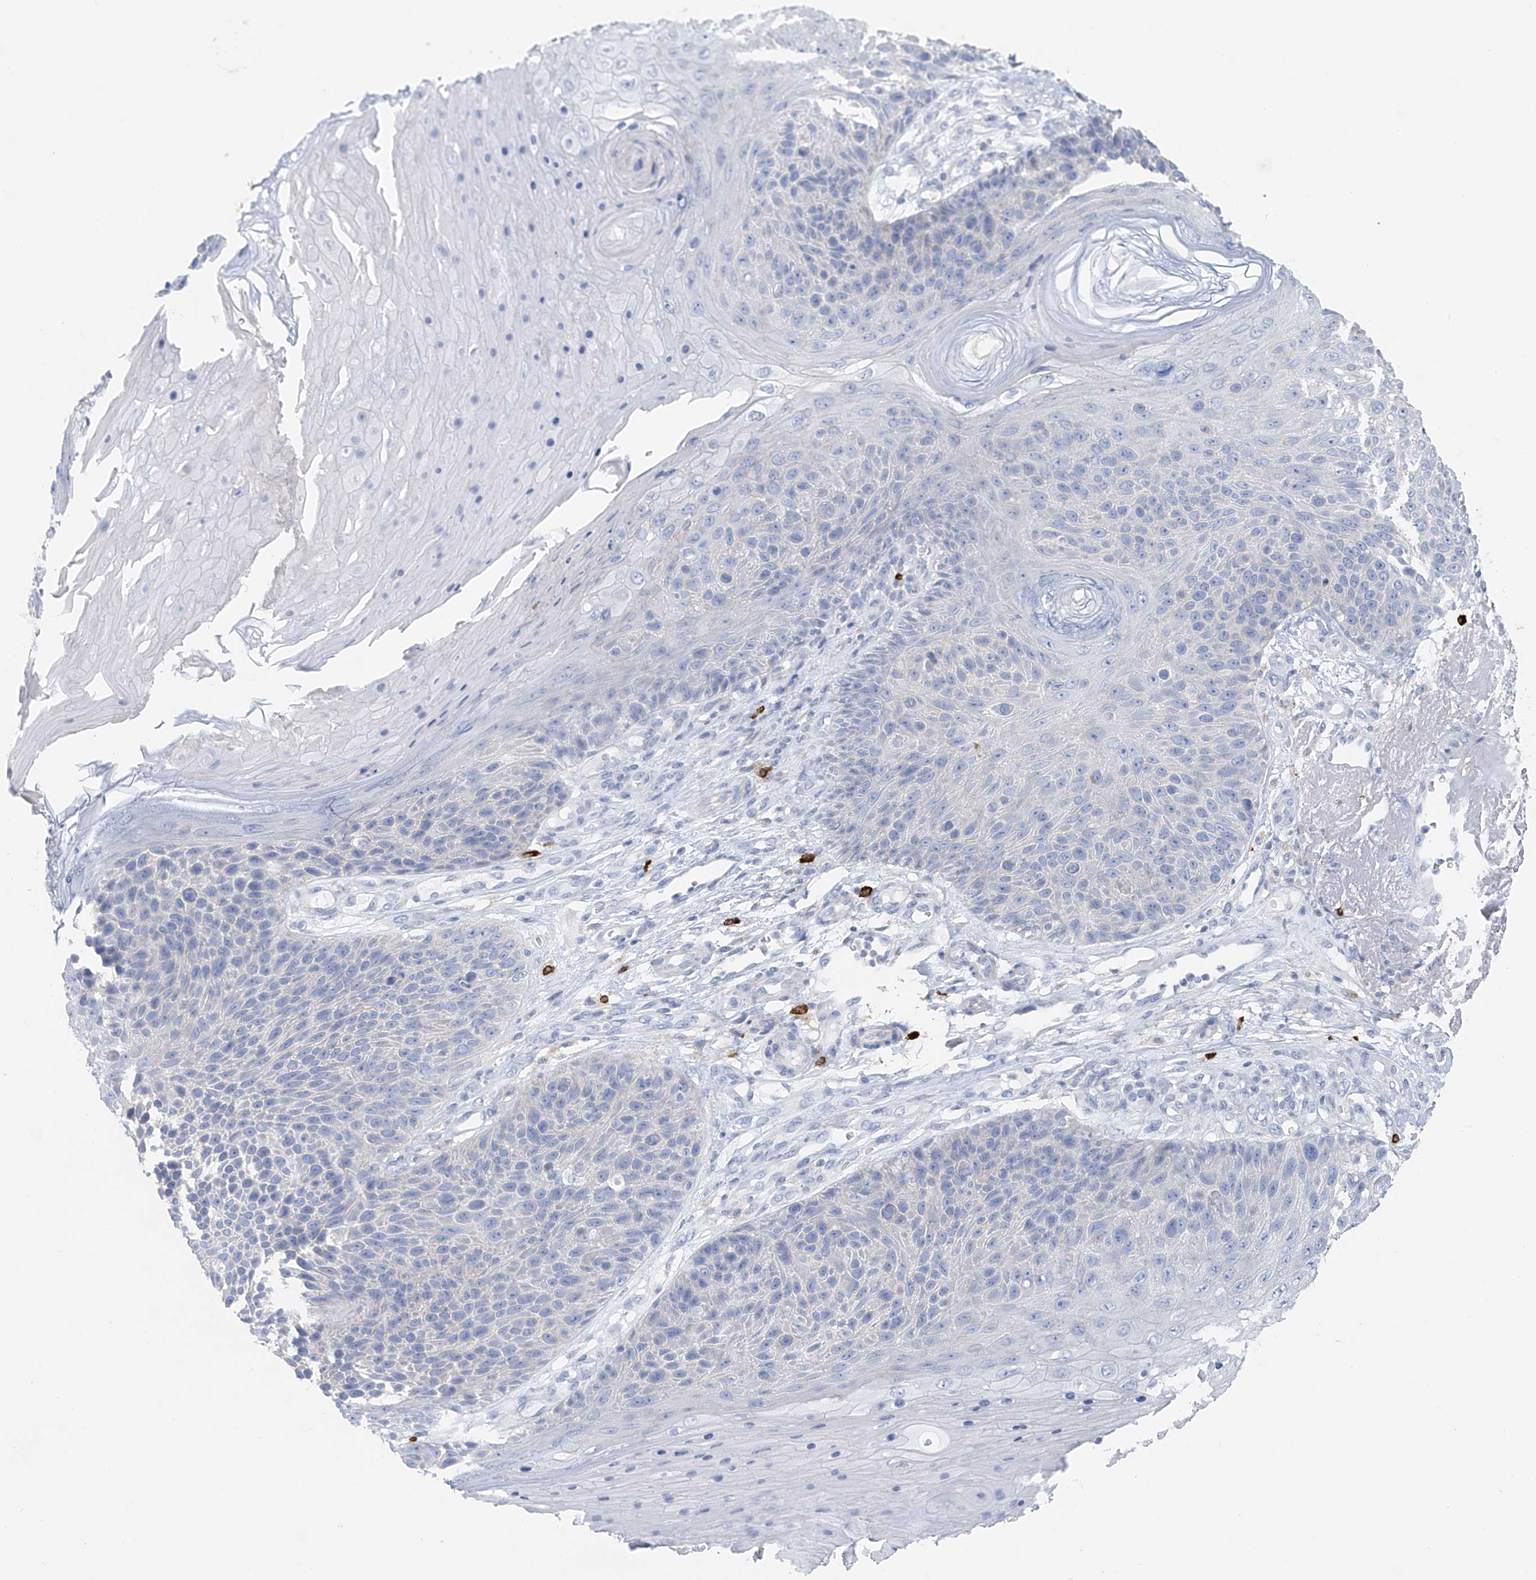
{"staining": {"intensity": "negative", "quantity": "none", "location": "none"}, "tissue": "skin cancer", "cell_type": "Tumor cells", "image_type": "cancer", "snomed": [{"axis": "morphology", "description": "Squamous cell carcinoma, NOS"}, {"axis": "topography", "description": "Skin"}], "caption": "An IHC photomicrograph of skin cancer is shown. There is no staining in tumor cells of skin cancer. Nuclei are stained in blue.", "gene": "POMGNT2", "patient": {"sex": "female", "age": 88}}